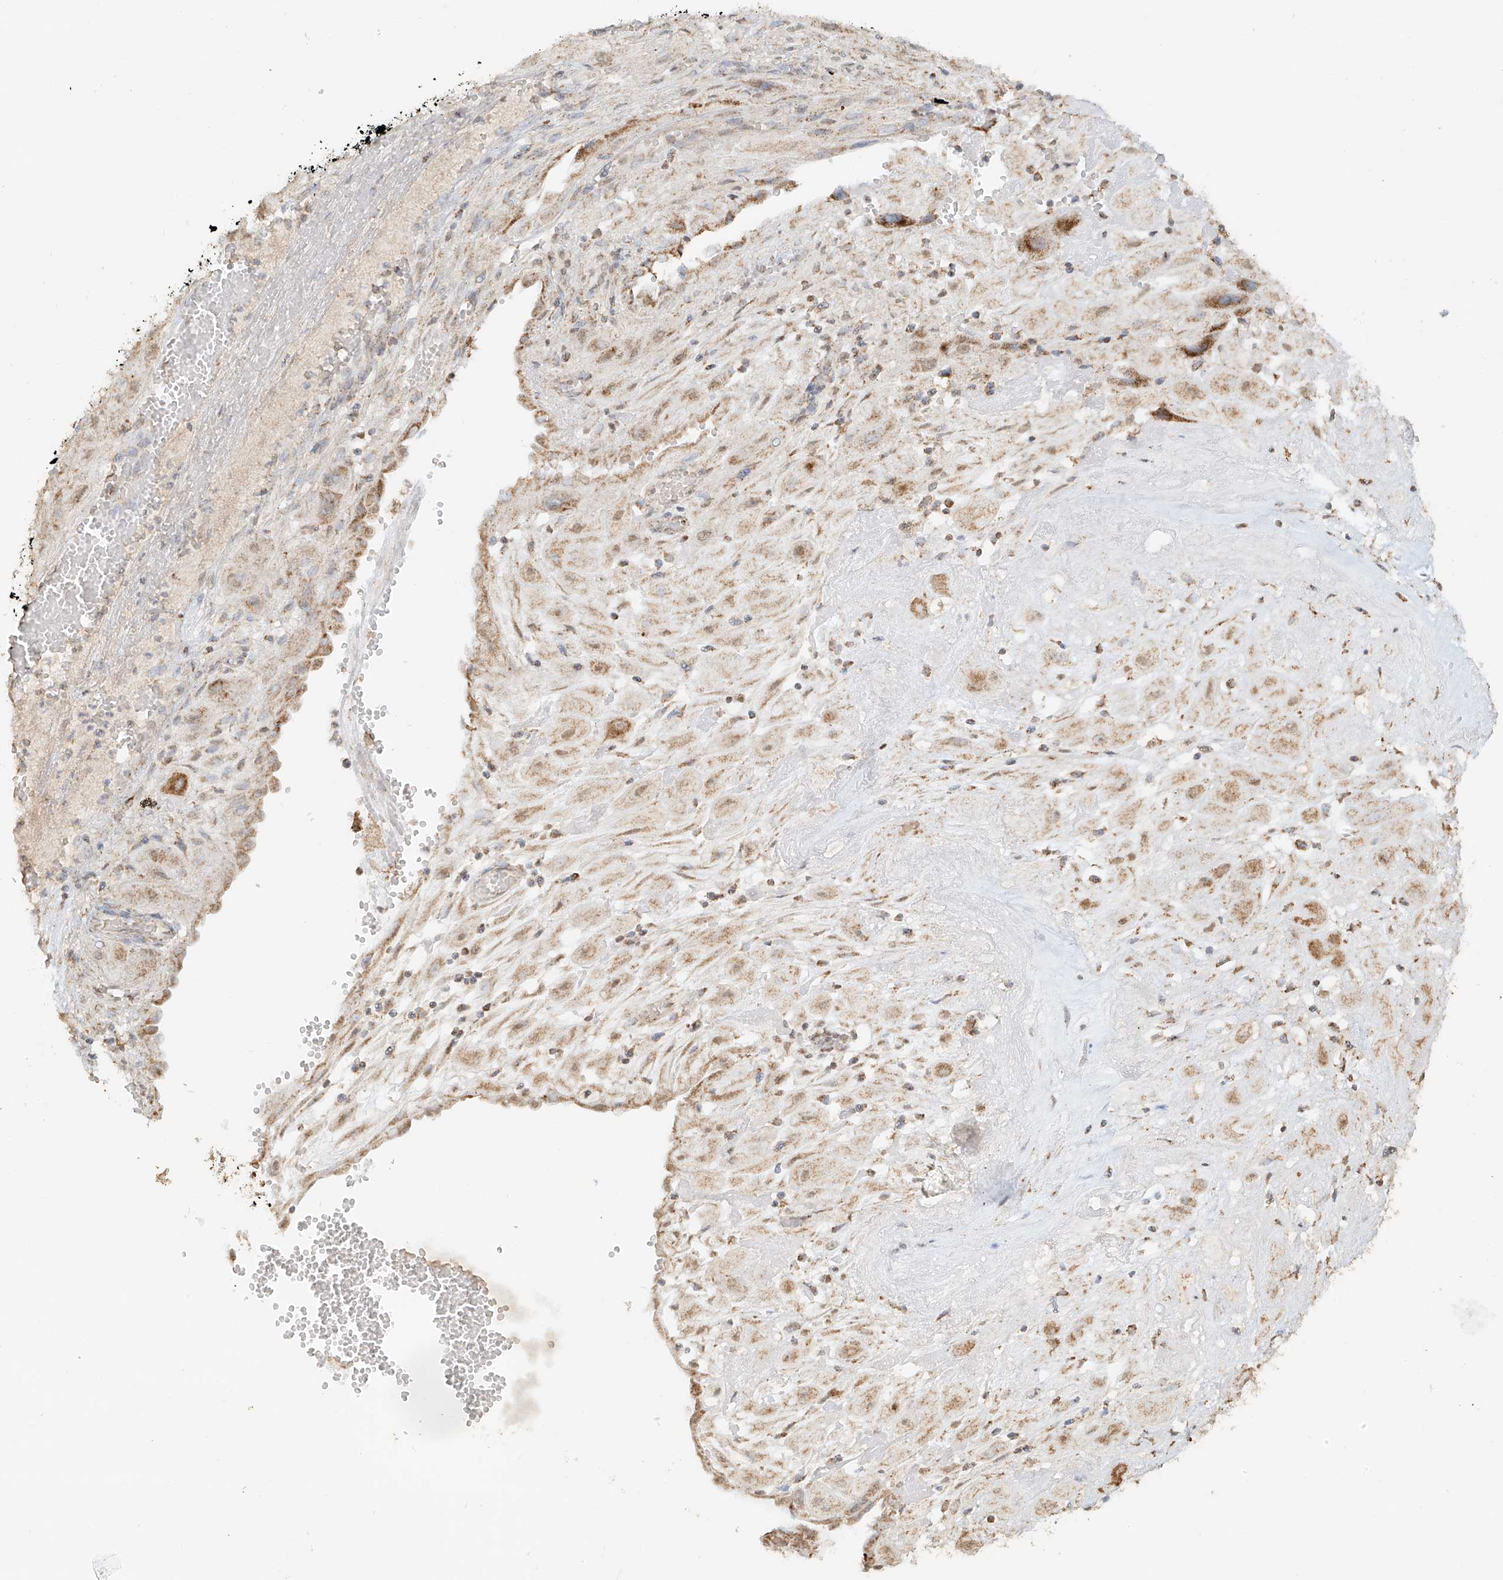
{"staining": {"intensity": "moderate", "quantity": "<25%", "location": "cytoplasmic/membranous"}, "tissue": "cervical cancer", "cell_type": "Tumor cells", "image_type": "cancer", "snomed": [{"axis": "morphology", "description": "Squamous cell carcinoma, NOS"}, {"axis": "topography", "description": "Cervix"}], "caption": "The micrograph demonstrates staining of cervical cancer (squamous cell carcinoma), revealing moderate cytoplasmic/membranous protein positivity (brown color) within tumor cells.", "gene": "MIPEP", "patient": {"sex": "female", "age": 34}}